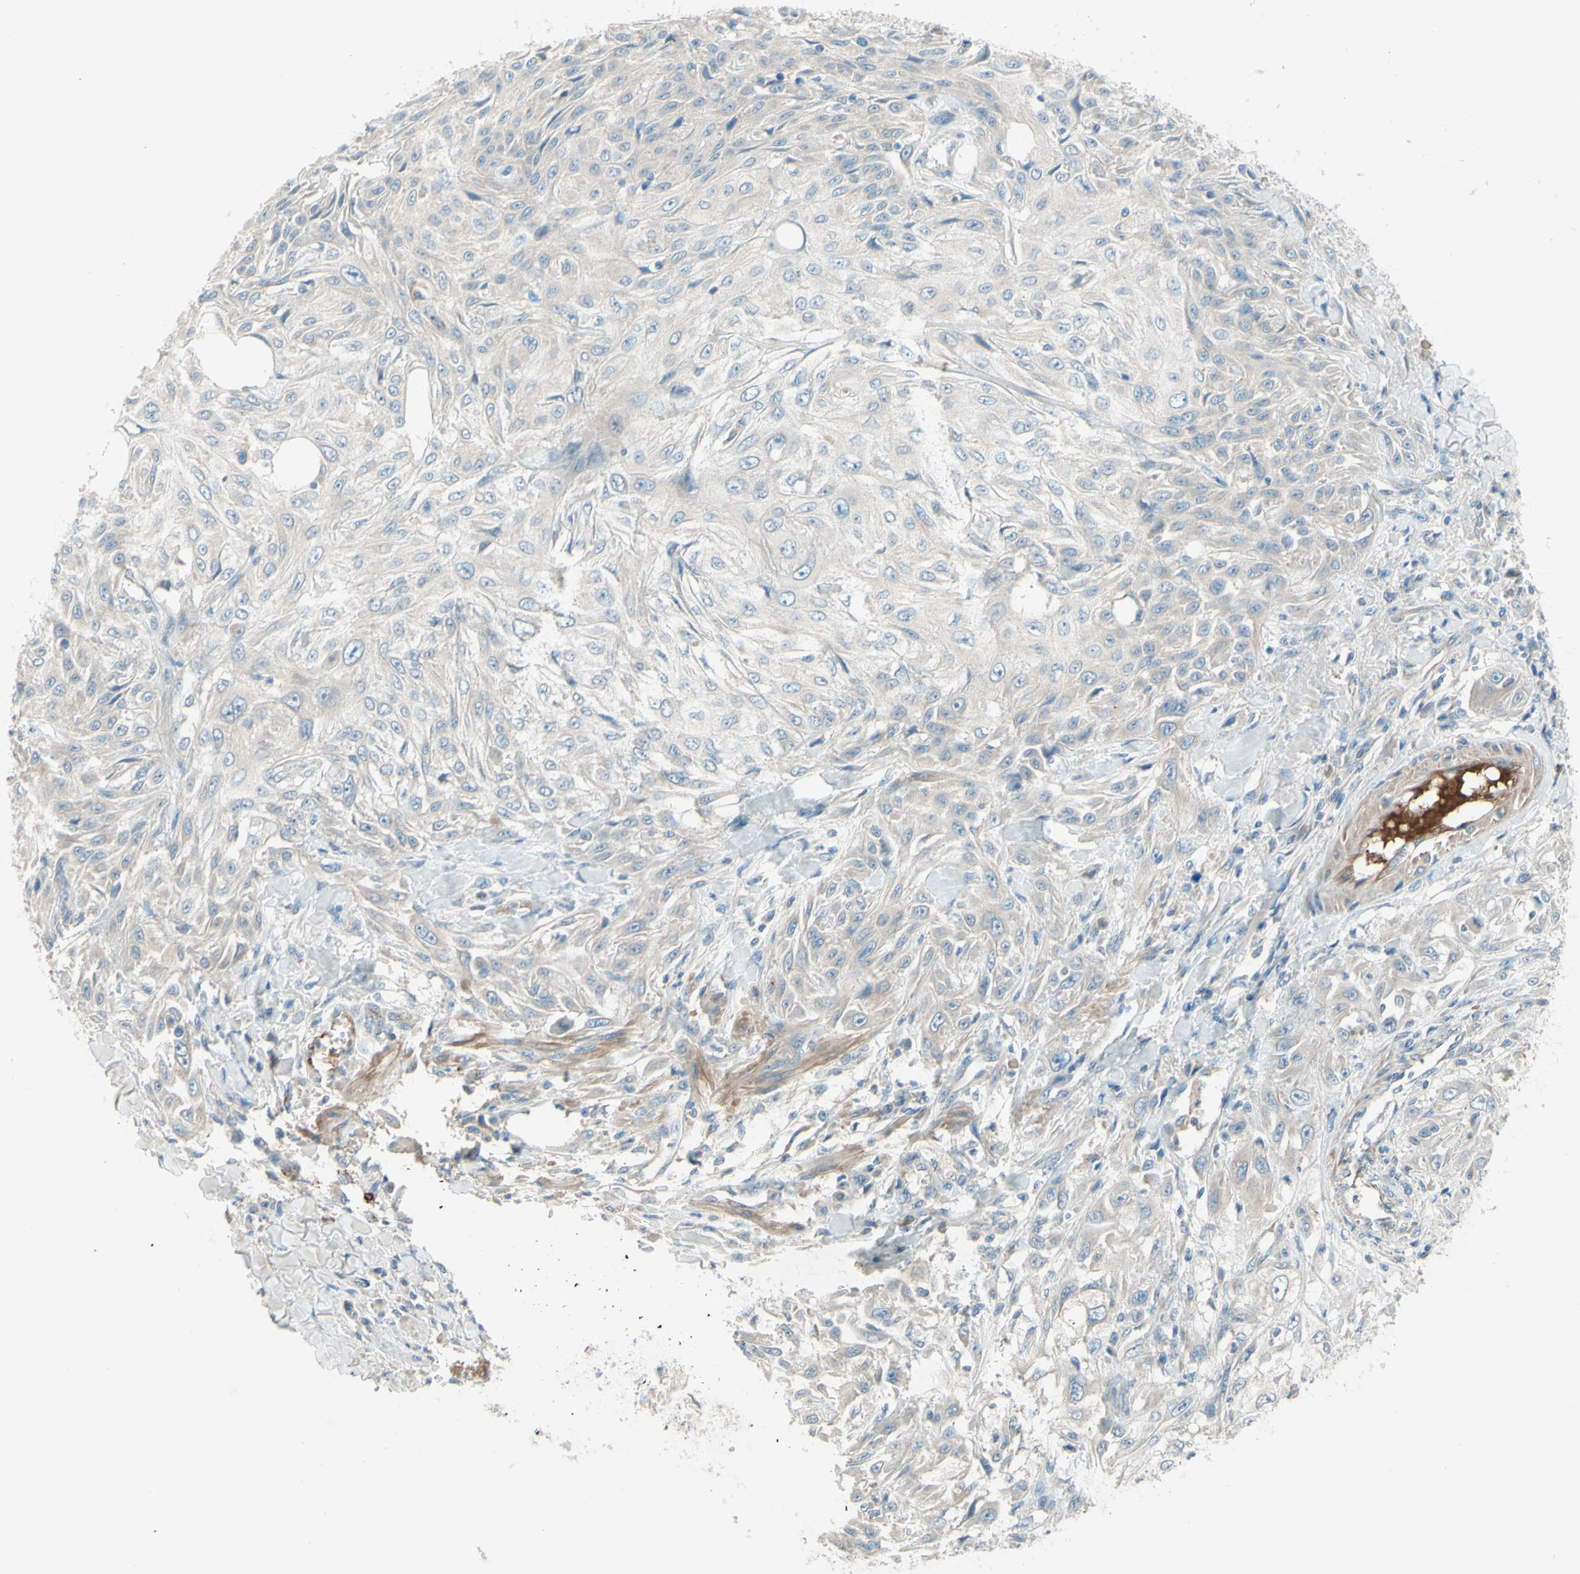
{"staining": {"intensity": "negative", "quantity": "none", "location": "none"}, "tissue": "skin cancer", "cell_type": "Tumor cells", "image_type": "cancer", "snomed": [{"axis": "morphology", "description": "Squamous cell carcinoma, NOS"}, {"axis": "topography", "description": "Skin"}], "caption": "A histopathology image of human skin cancer is negative for staining in tumor cells. (DAB (3,3'-diaminobenzidine) immunohistochemistry (IHC), high magnification).", "gene": "IL2", "patient": {"sex": "male", "age": 75}}